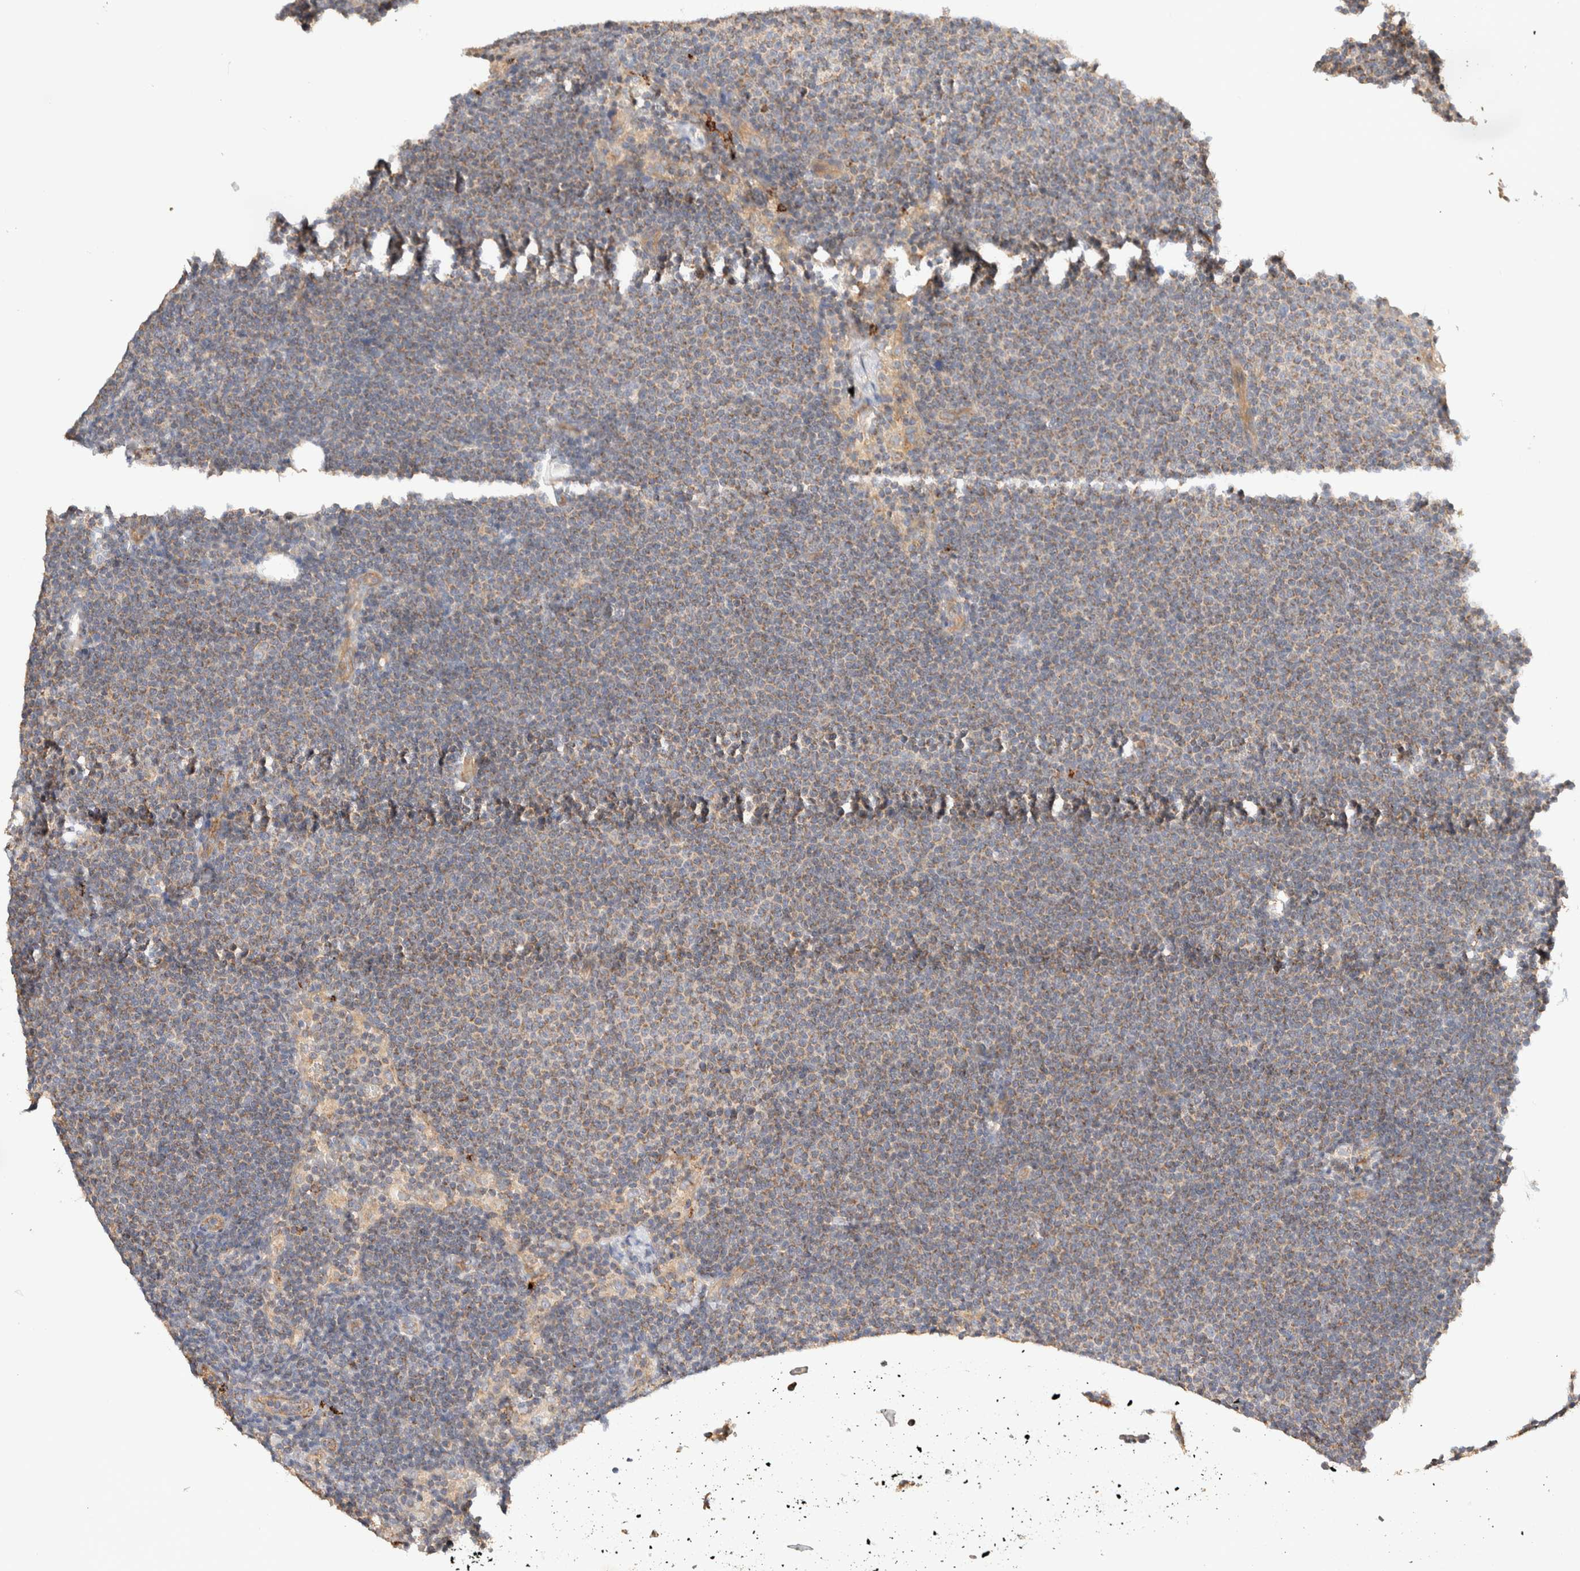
{"staining": {"intensity": "weak", "quantity": ">75%", "location": "cytoplasmic/membranous"}, "tissue": "lymphoma", "cell_type": "Tumor cells", "image_type": "cancer", "snomed": [{"axis": "morphology", "description": "Malignant lymphoma, non-Hodgkin's type, Low grade"}, {"axis": "topography", "description": "Lymph node"}], "caption": "Low-grade malignant lymphoma, non-Hodgkin's type was stained to show a protein in brown. There is low levels of weak cytoplasmic/membranous positivity in about >75% of tumor cells.", "gene": "B3GNTL1", "patient": {"sex": "female", "age": 53}}